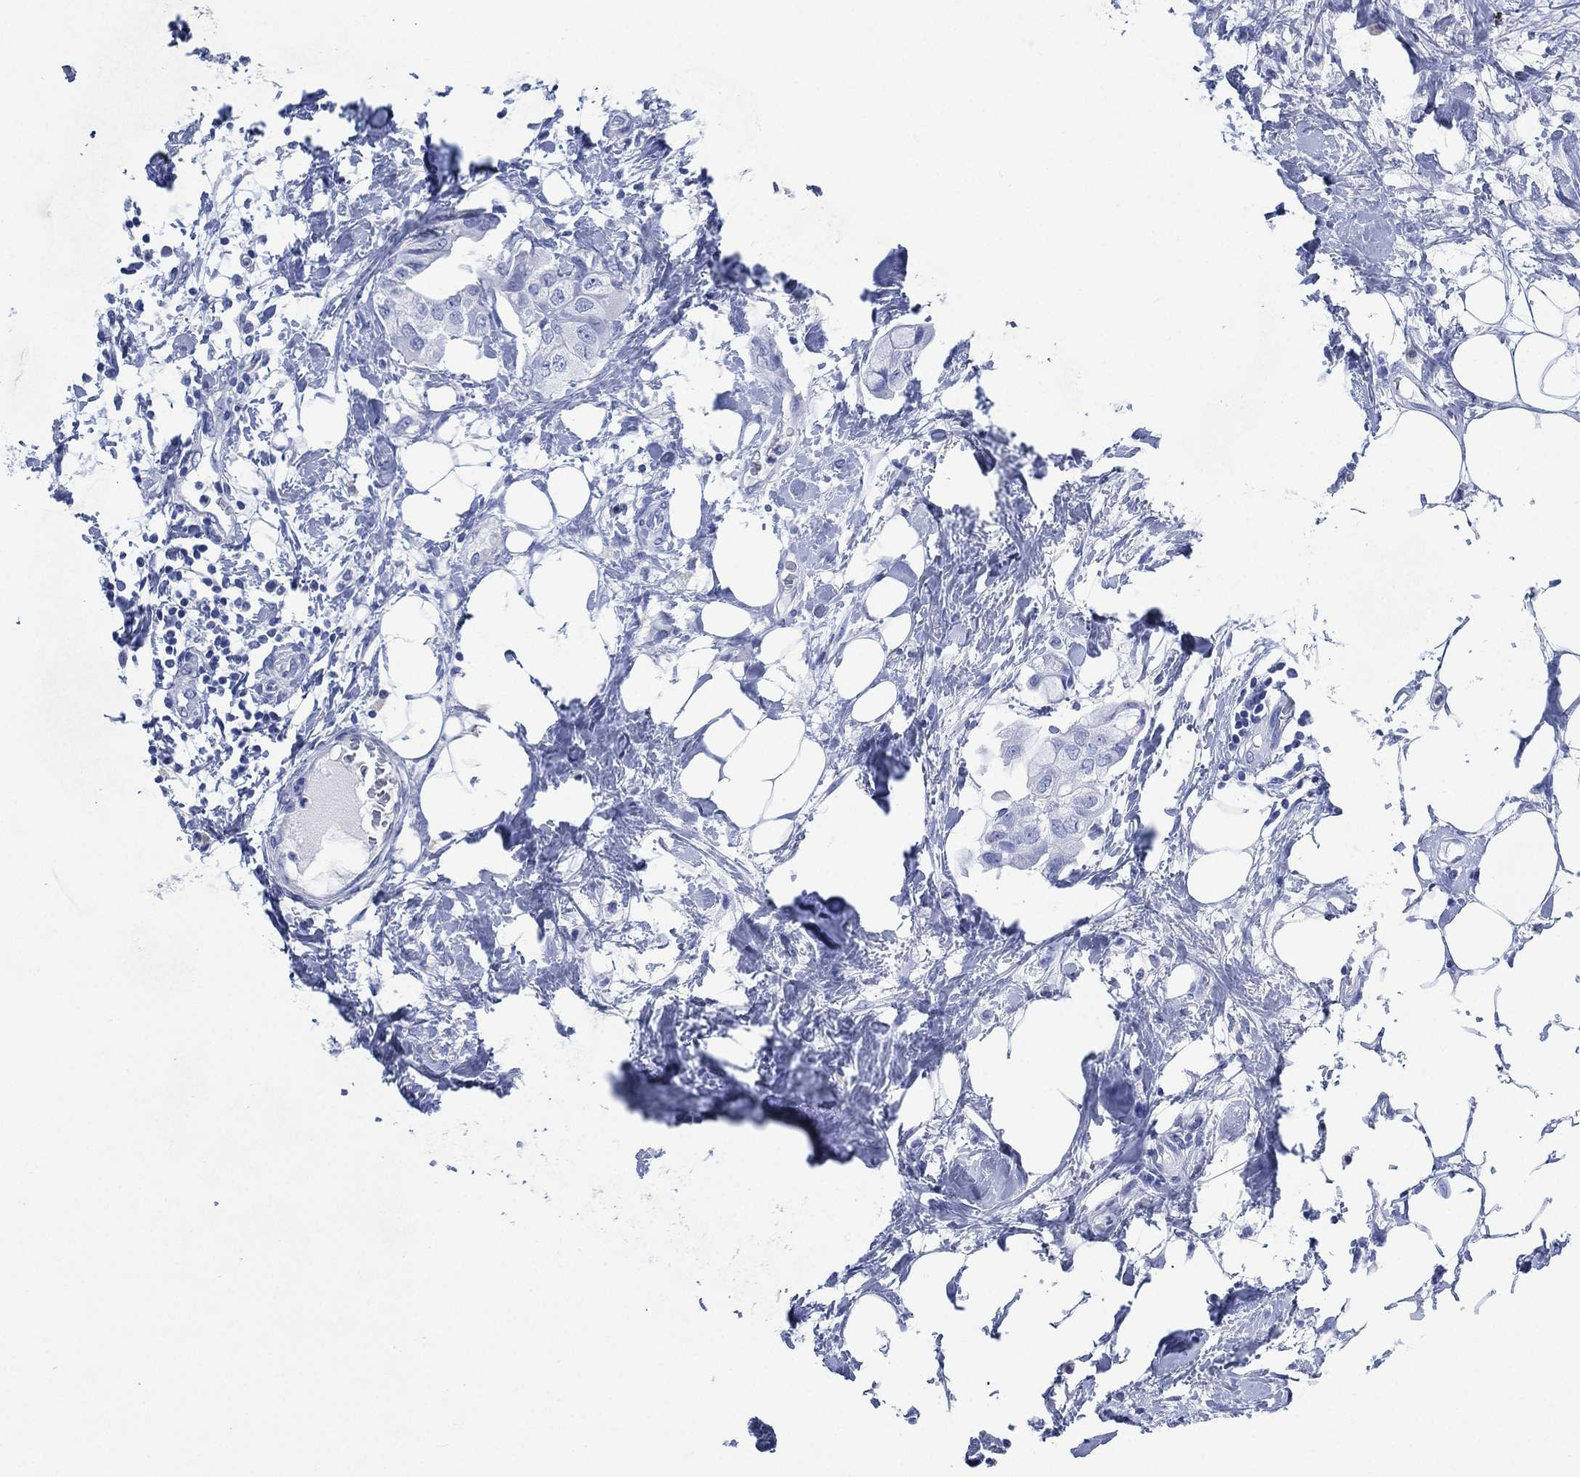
{"staining": {"intensity": "negative", "quantity": "none", "location": "none"}, "tissue": "breast cancer", "cell_type": "Tumor cells", "image_type": "cancer", "snomed": [{"axis": "morphology", "description": "Normal tissue, NOS"}, {"axis": "morphology", "description": "Duct carcinoma"}, {"axis": "topography", "description": "Breast"}], "caption": "High power microscopy micrograph of an immunohistochemistry image of breast cancer, revealing no significant expression in tumor cells.", "gene": "SIGLECL1", "patient": {"sex": "female", "age": 40}}